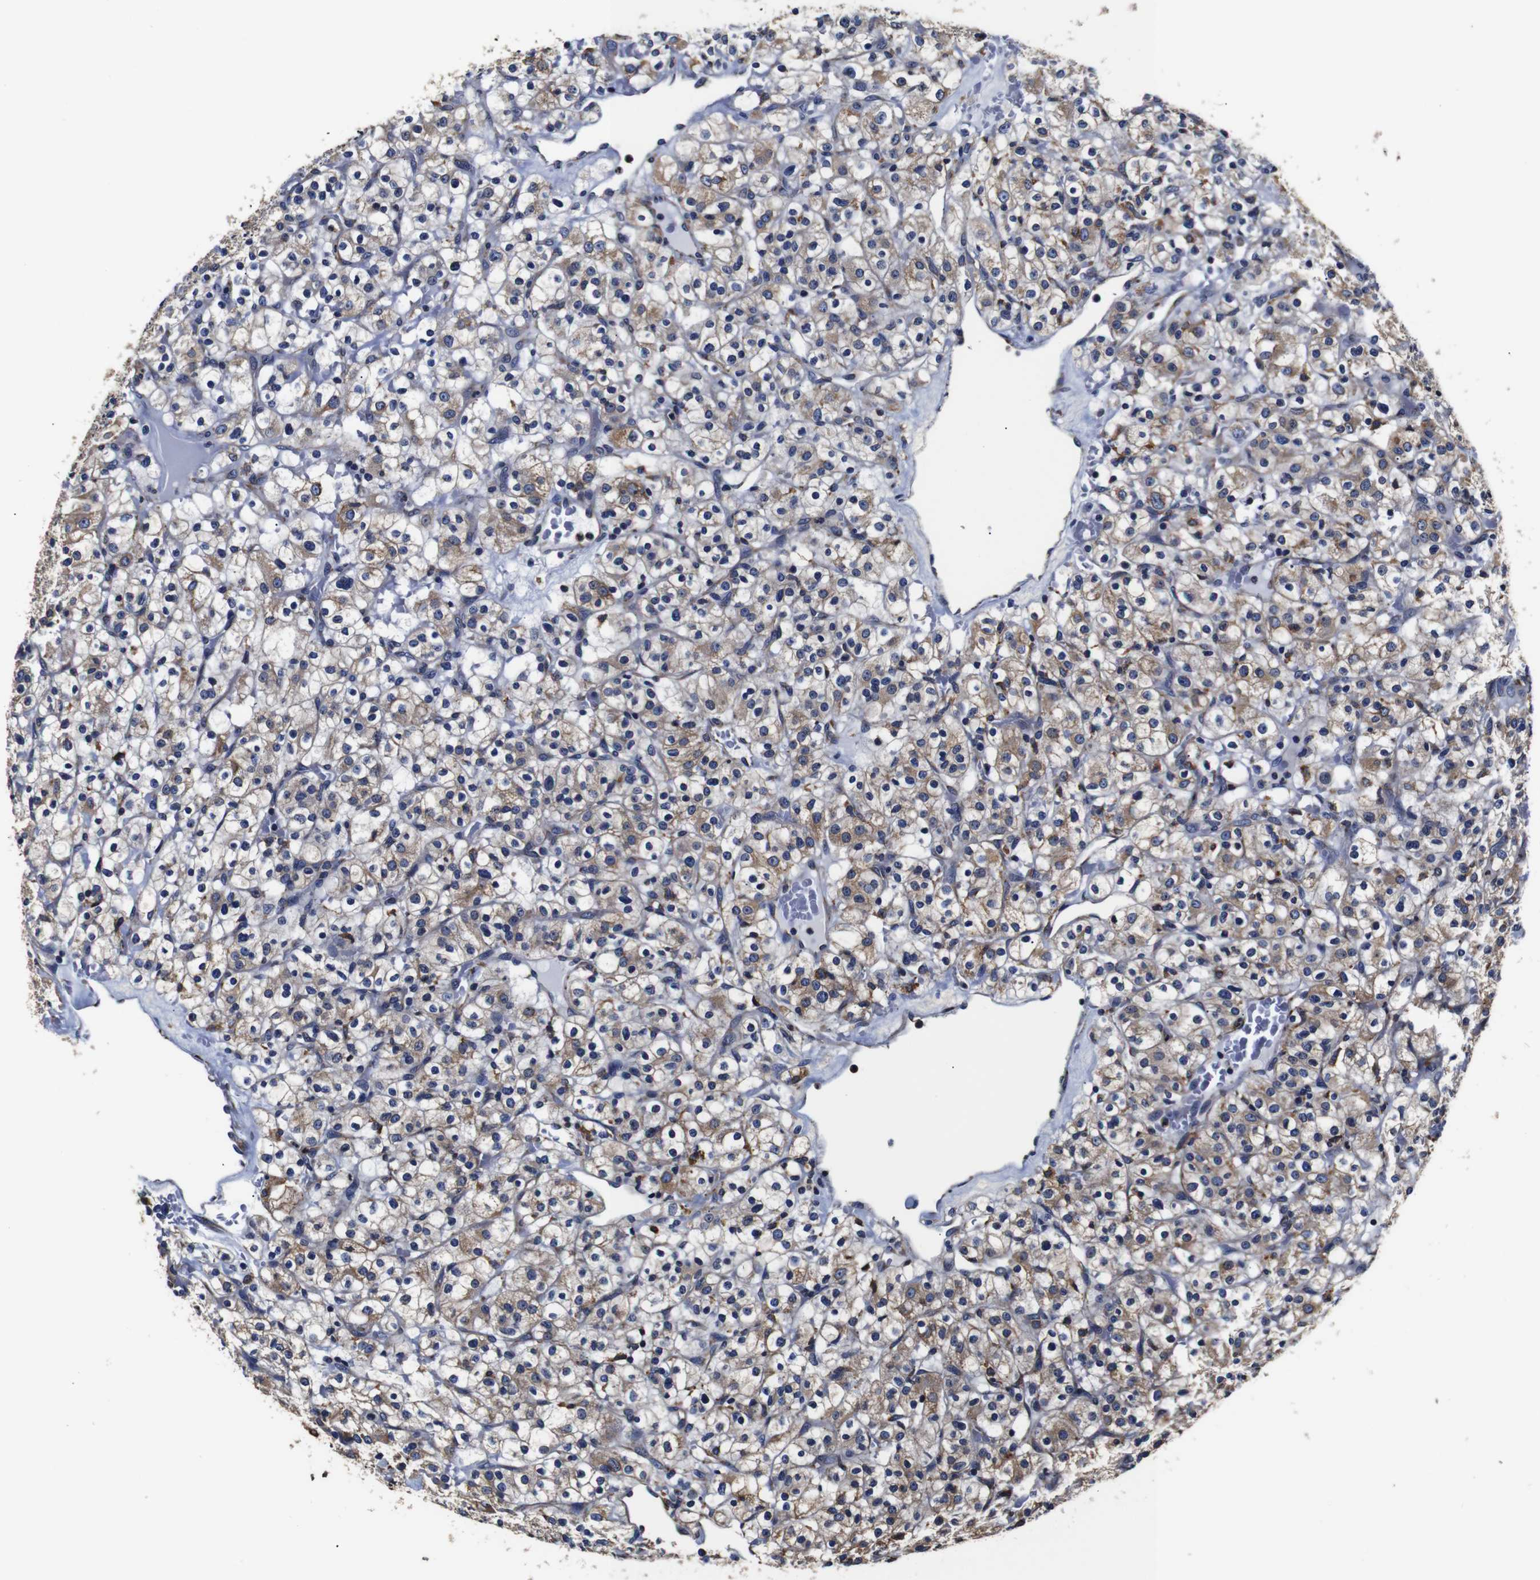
{"staining": {"intensity": "moderate", "quantity": "25%-75%", "location": "cytoplasmic/membranous"}, "tissue": "renal cancer", "cell_type": "Tumor cells", "image_type": "cancer", "snomed": [{"axis": "morphology", "description": "Normal tissue, NOS"}, {"axis": "morphology", "description": "Adenocarcinoma, NOS"}, {"axis": "topography", "description": "Kidney"}], "caption": "Human adenocarcinoma (renal) stained with a protein marker exhibits moderate staining in tumor cells.", "gene": "PPIB", "patient": {"sex": "female", "age": 72}}